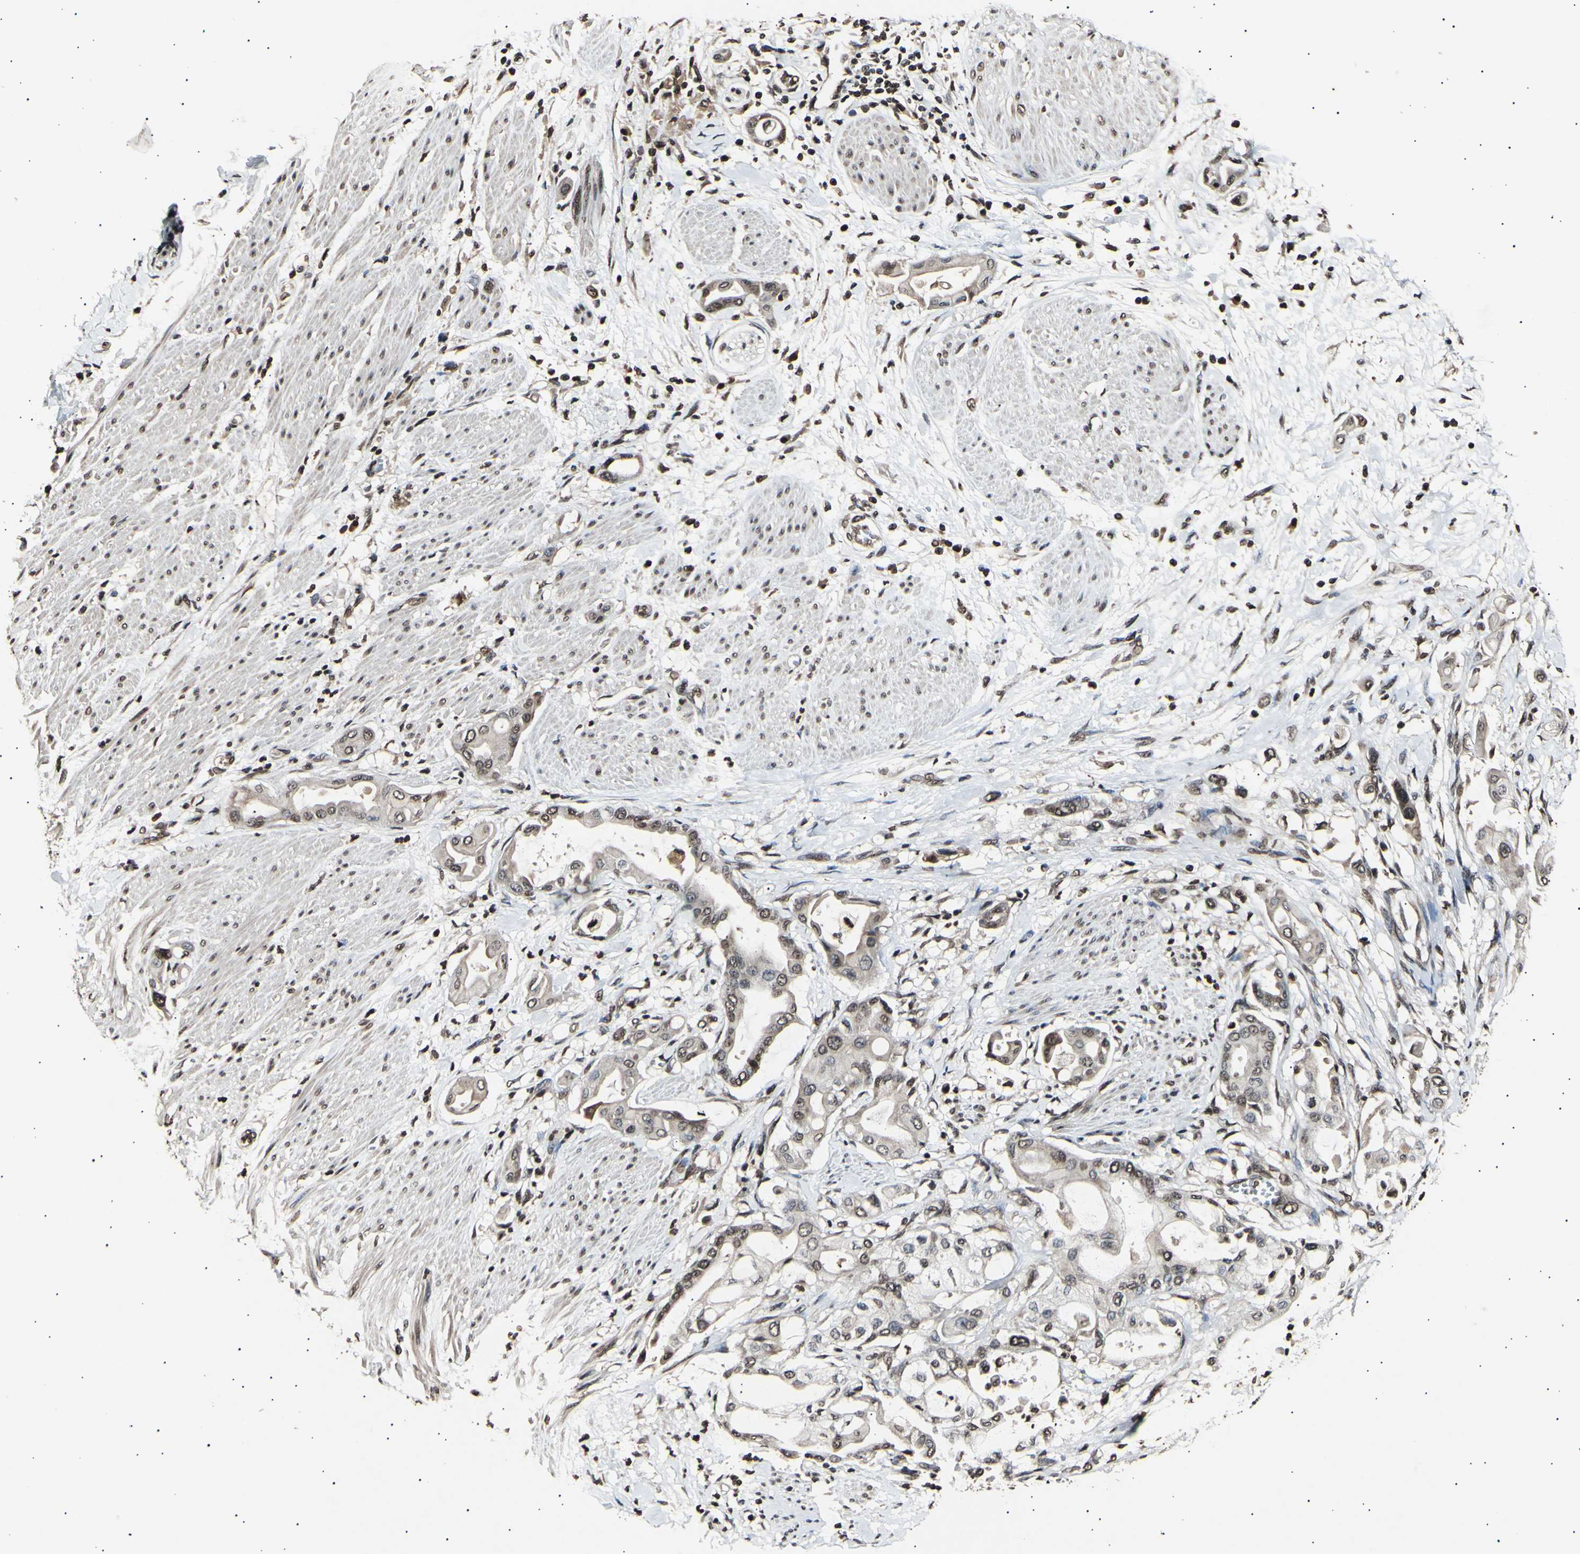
{"staining": {"intensity": "moderate", "quantity": ">75%", "location": "cytoplasmic/membranous,nuclear"}, "tissue": "pancreatic cancer", "cell_type": "Tumor cells", "image_type": "cancer", "snomed": [{"axis": "morphology", "description": "Adenocarcinoma, NOS"}, {"axis": "morphology", "description": "Adenocarcinoma, metastatic, NOS"}, {"axis": "topography", "description": "Lymph node"}, {"axis": "topography", "description": "Pancreas"}, {"axis": "topography", "description": "Duodenum"}], "caption": "Human pancreatic cancer (adenocarcinoma) stained with a protein marker demonstrates moderate staining in tumor cells.", "gene": "ANAPC7", "patient": {"sex": "female", "age": 64}}